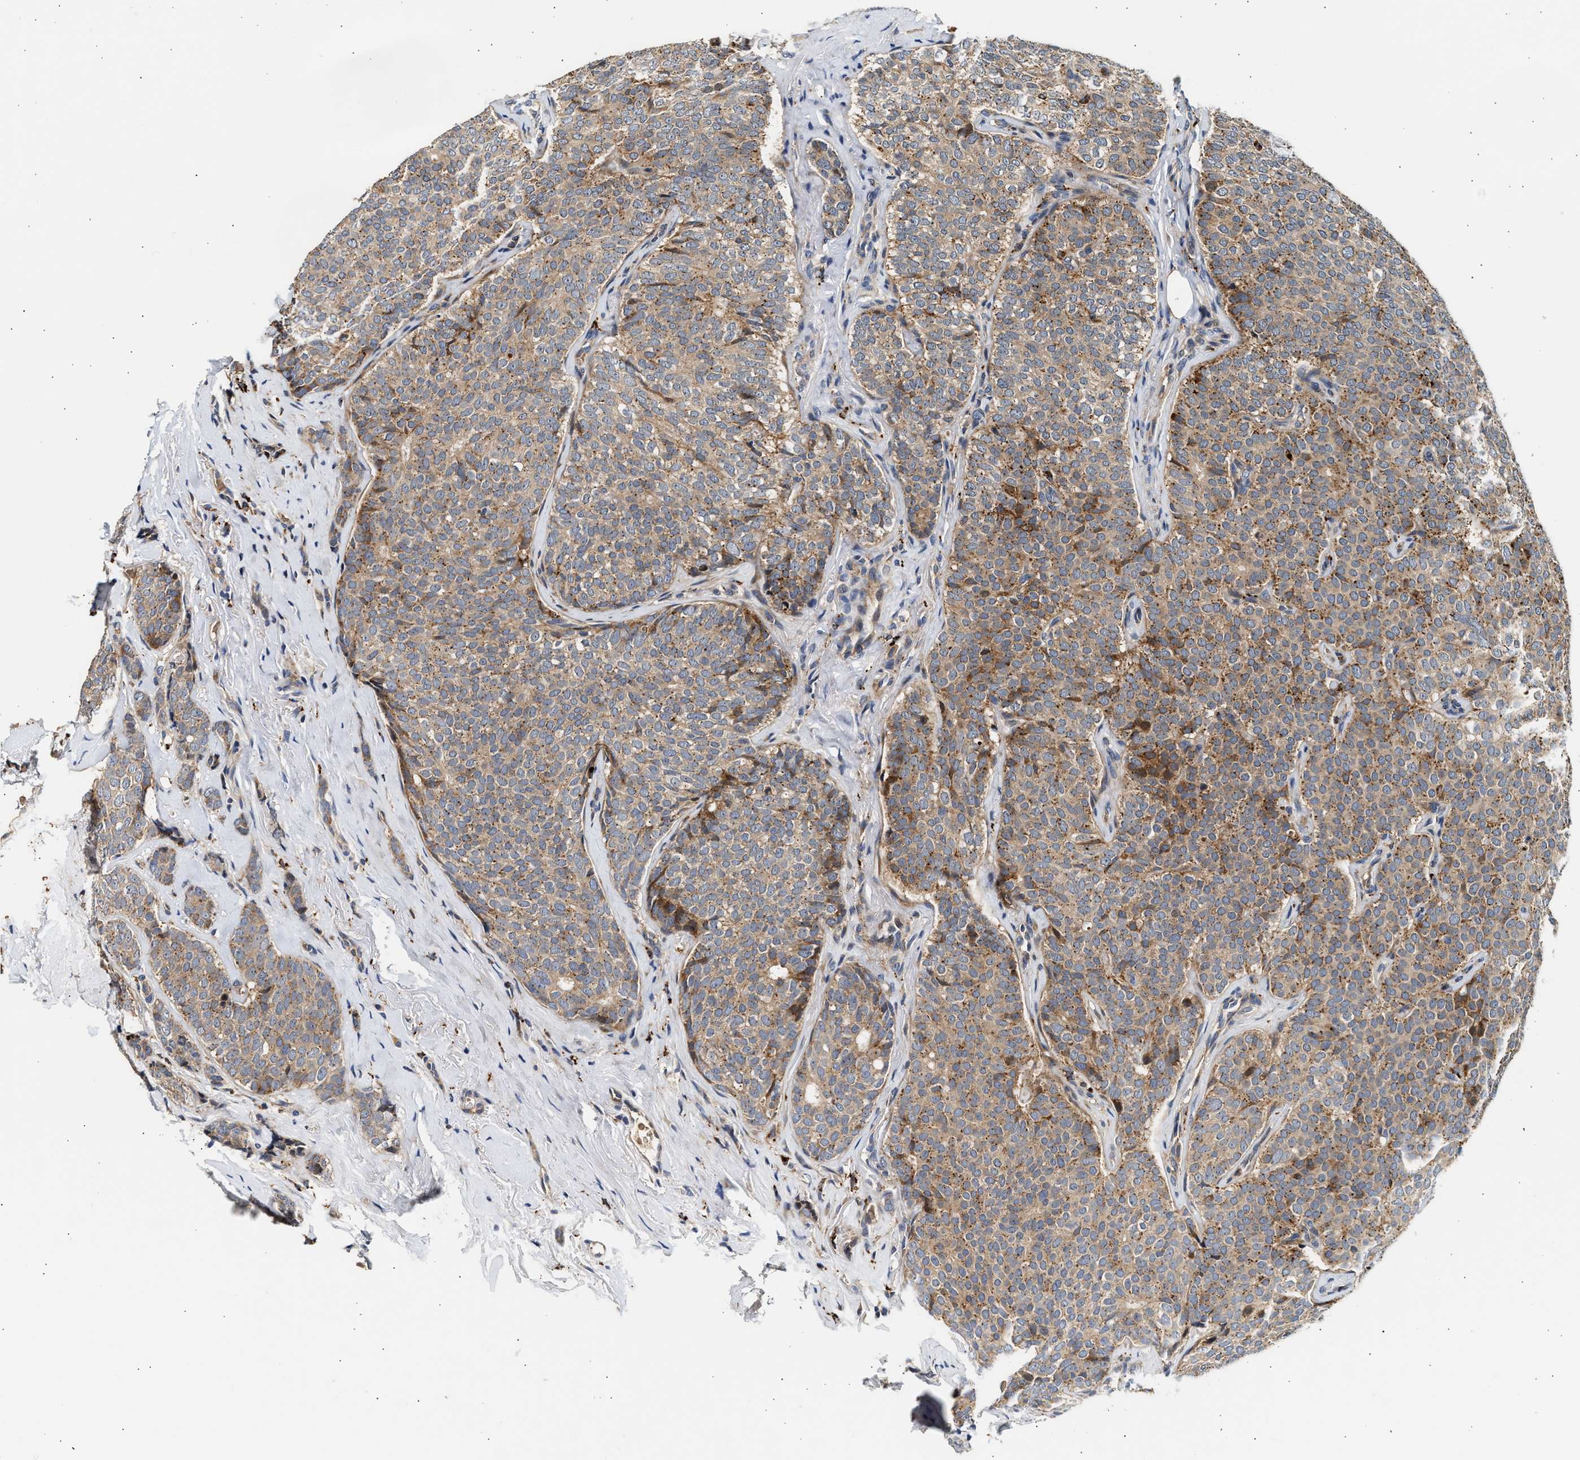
{"staining": {"intensity": "moderate", "quantity": ">75%", "location": "cytoplasmic/membranous"}, "tissue": "breast cancer", "cell_type": "Tumor cells", "image_type": "cancer", "snomed": [{"axis": "morphology", "description": "Lobular carcinoma"}, {"axis": "topography", "description": "Skin"}, {"axis": "topography", "description": "Breast"}], "caption": "Immunohistochemical staining of human lobular carcinoma (breast) reveals moderate cytoplasmic/membranous protein expression in approximately >75% of tumor cells.", "gene": "PLD3", "patient": {"sex": "female", "age": 46}}